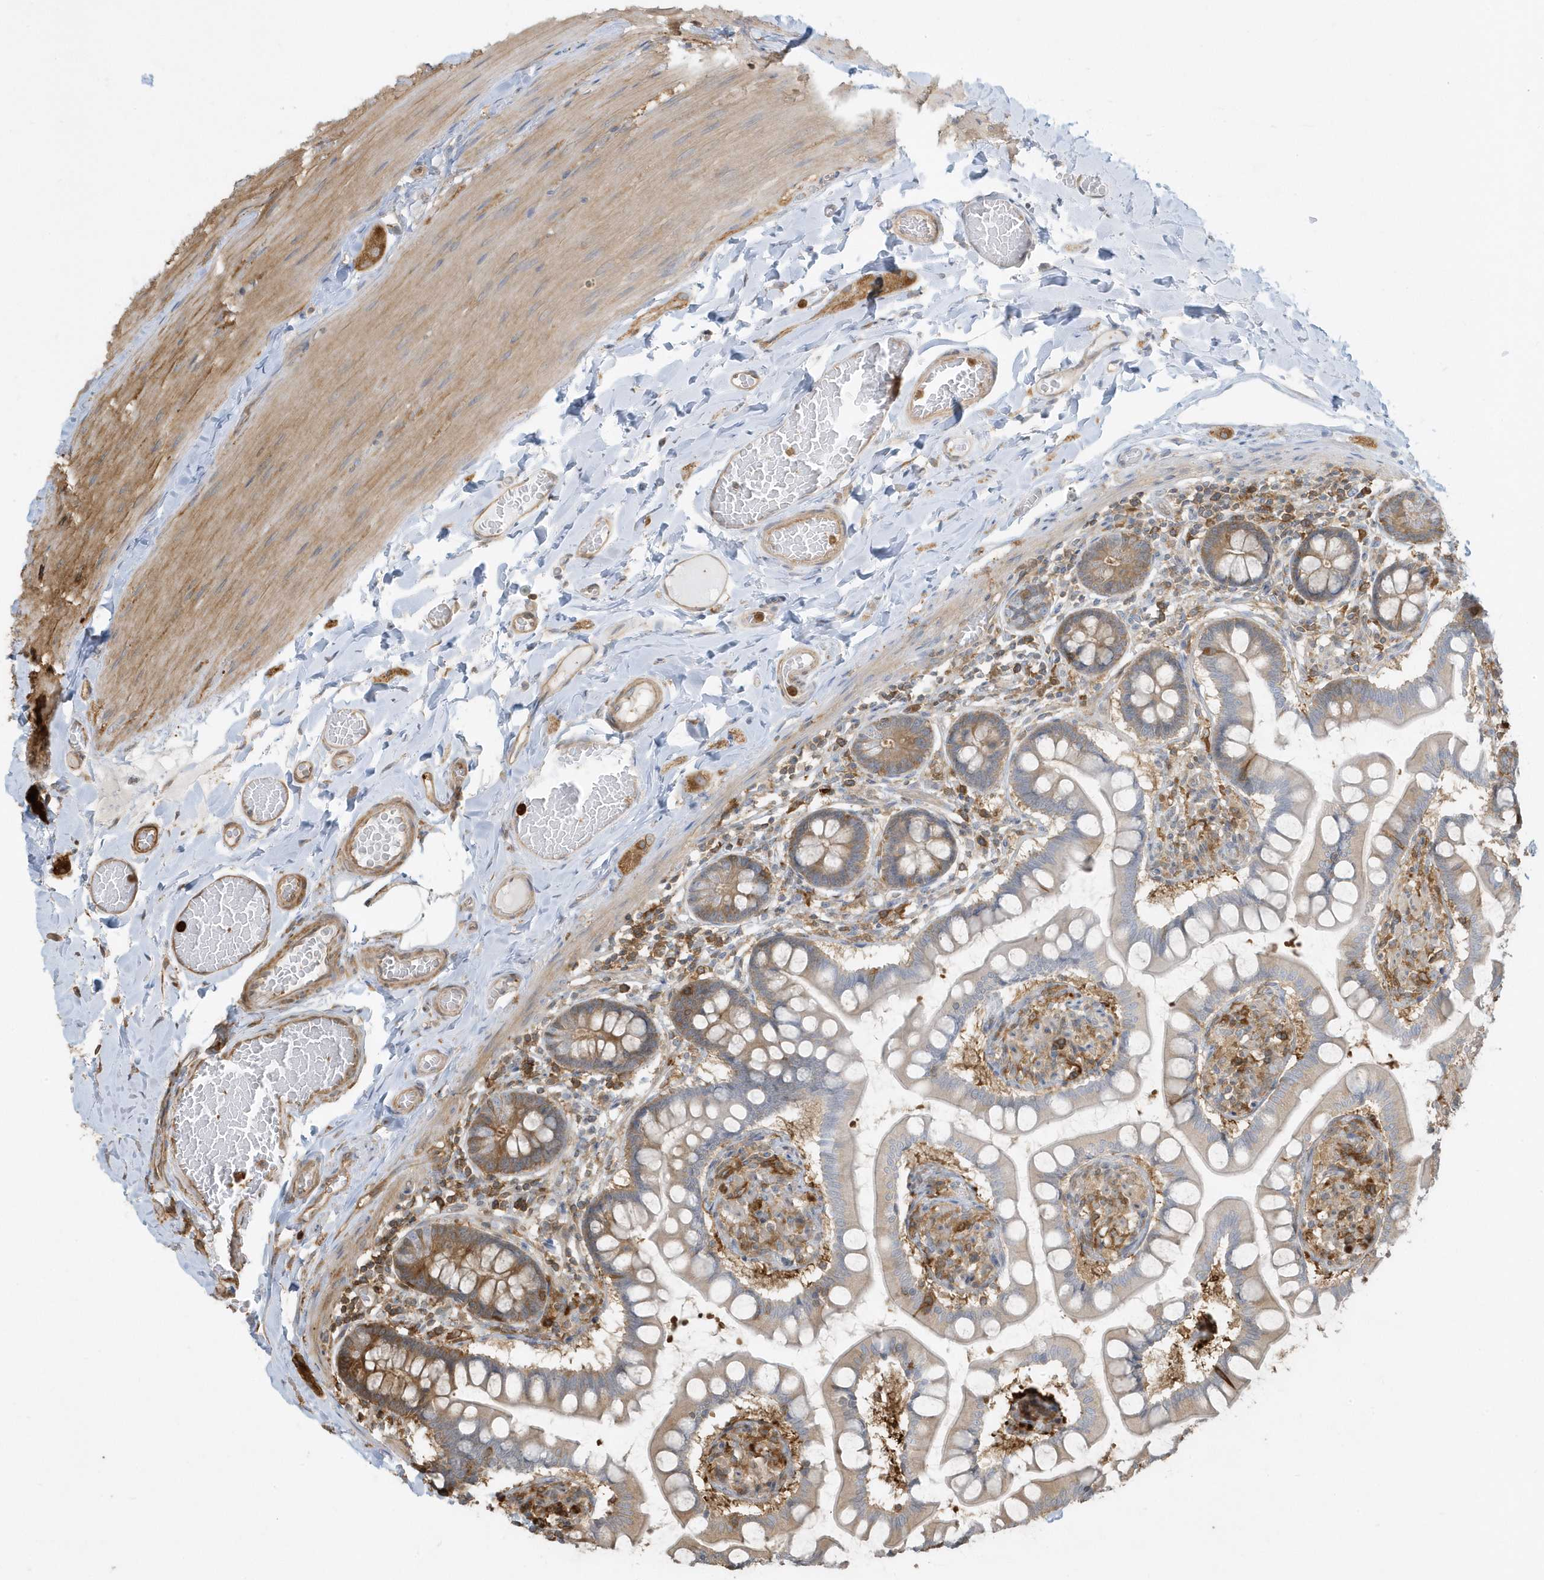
{"staining": {"intensity": "moderate", "quantity": "<25%", "location": "cytoplasmic/membranous"}, "tissue": "small intestine", "cell_type": "Glandular cells", "image_type": "normal", "snomed": [{"axis": "morphology", "description": "Normal tissue, NOS"}, {"axis": "topography", "description": "Small intestine"}], "caption": "IHC staining of unremarkable small intestine, which displays low levels of moderate cytoplasmic/membranous expression in about <25% of glandular cells indicating moderate cytoplasmic/membranous protein positivity. The staining was performed using DAB (3,3'-diaminobenzidine) (brown) for protein detection and nuclei were counterstained in hematoxylin (blue).", "gene": "CLCN6", "patient": {"sex": "male", "age": 41}}